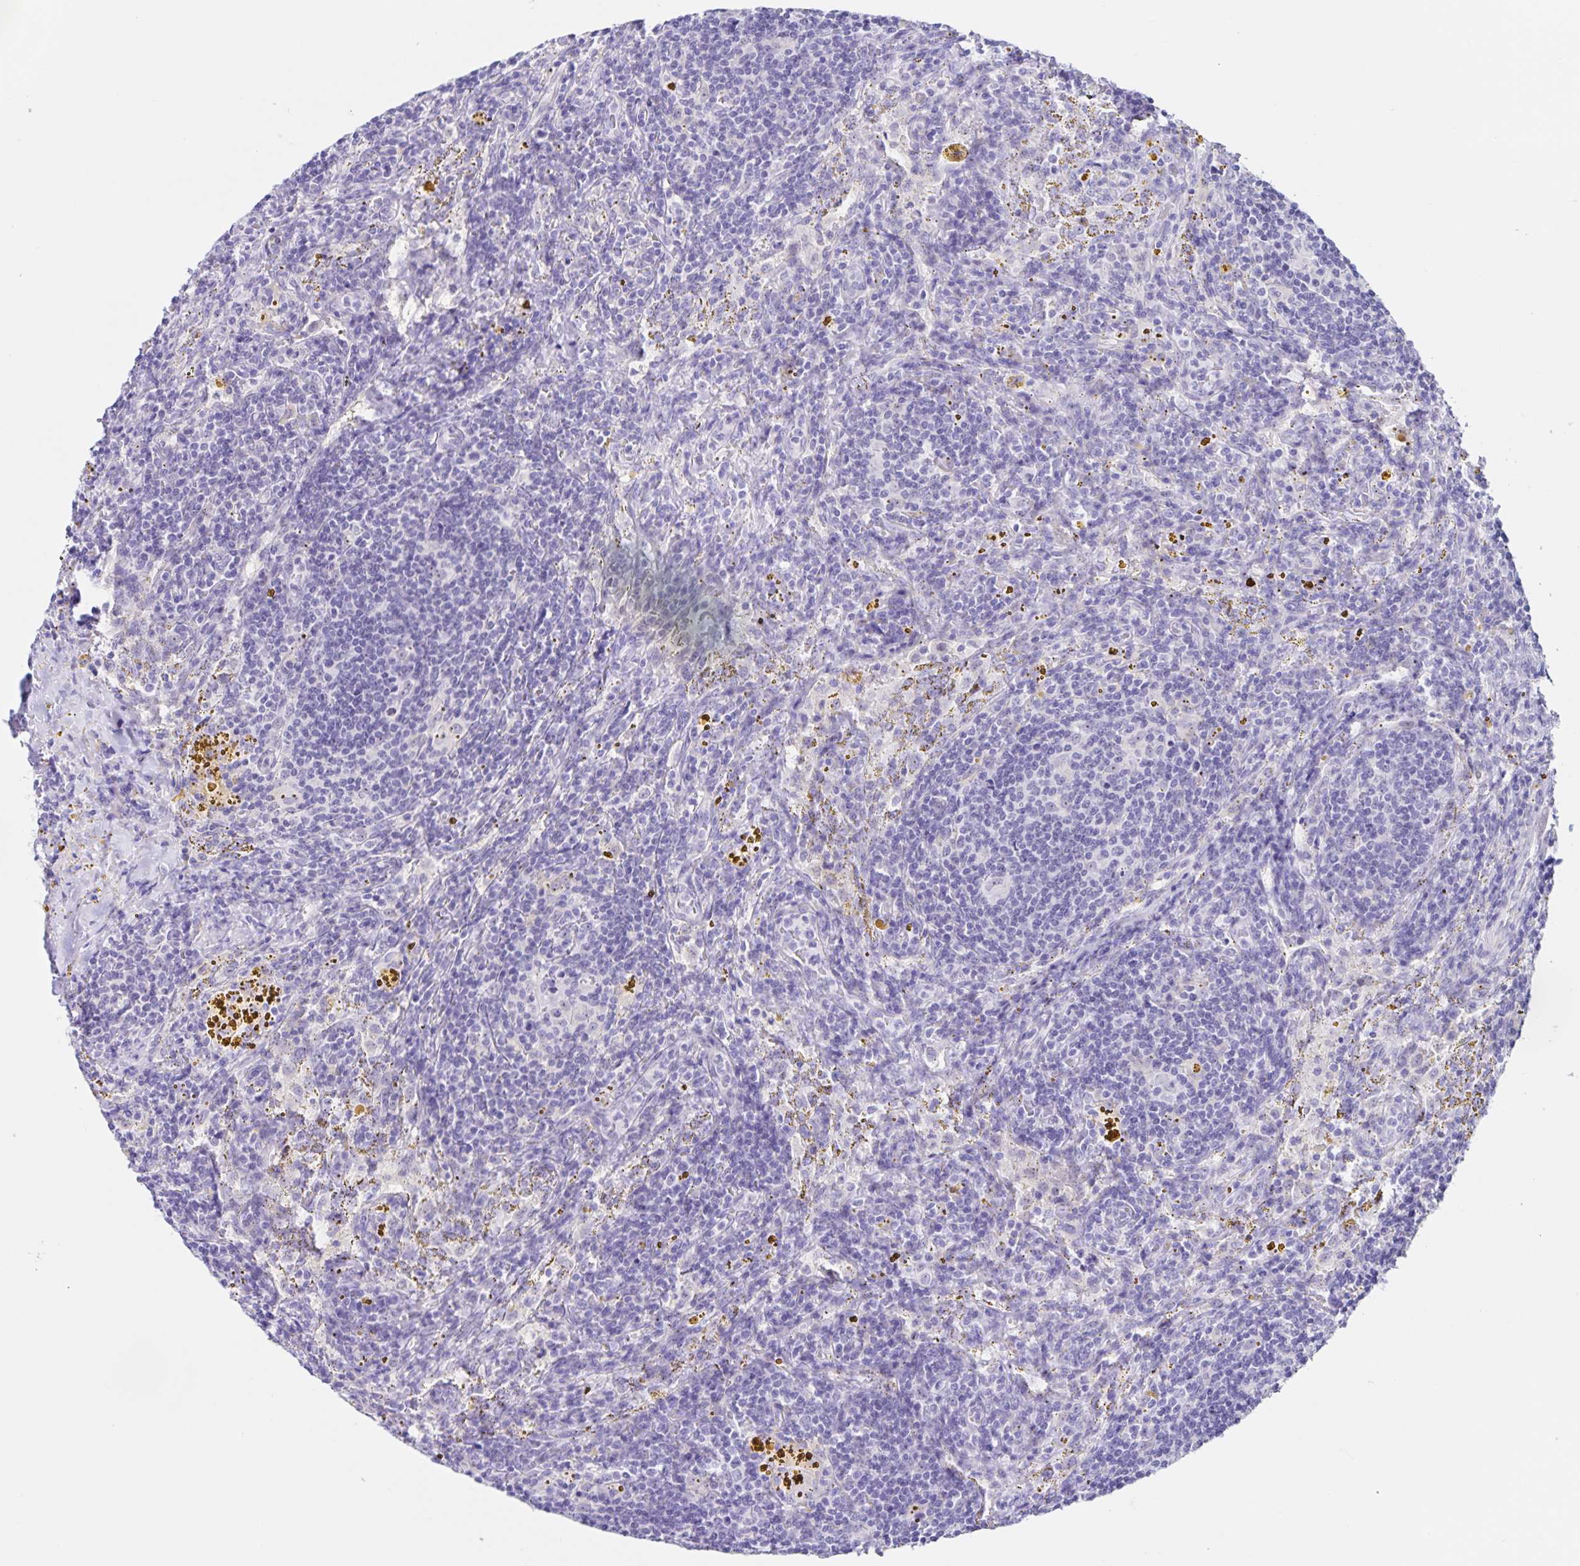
{"staining": {"intensity": "negative", "quantity": "none", "location": "none"}, "tissue": "lymphoma", "cell_type": "Tumor cells", "image_type": "cancer", "snomed": [{"axis": "morphology", "description": "Malignant lymphoma, non-Hodgkin's type, Low grade"}, {"axis": "topography", "description": "Spleen"}], "caption": "High power microscopy image of an IHC image of lymphoma, revealing no significant staining in tumor cells. (DAB IHC with hematoxylin counter stain).", "gene": "FAM170A", "patient": {"sex": "female", "age": 70}}